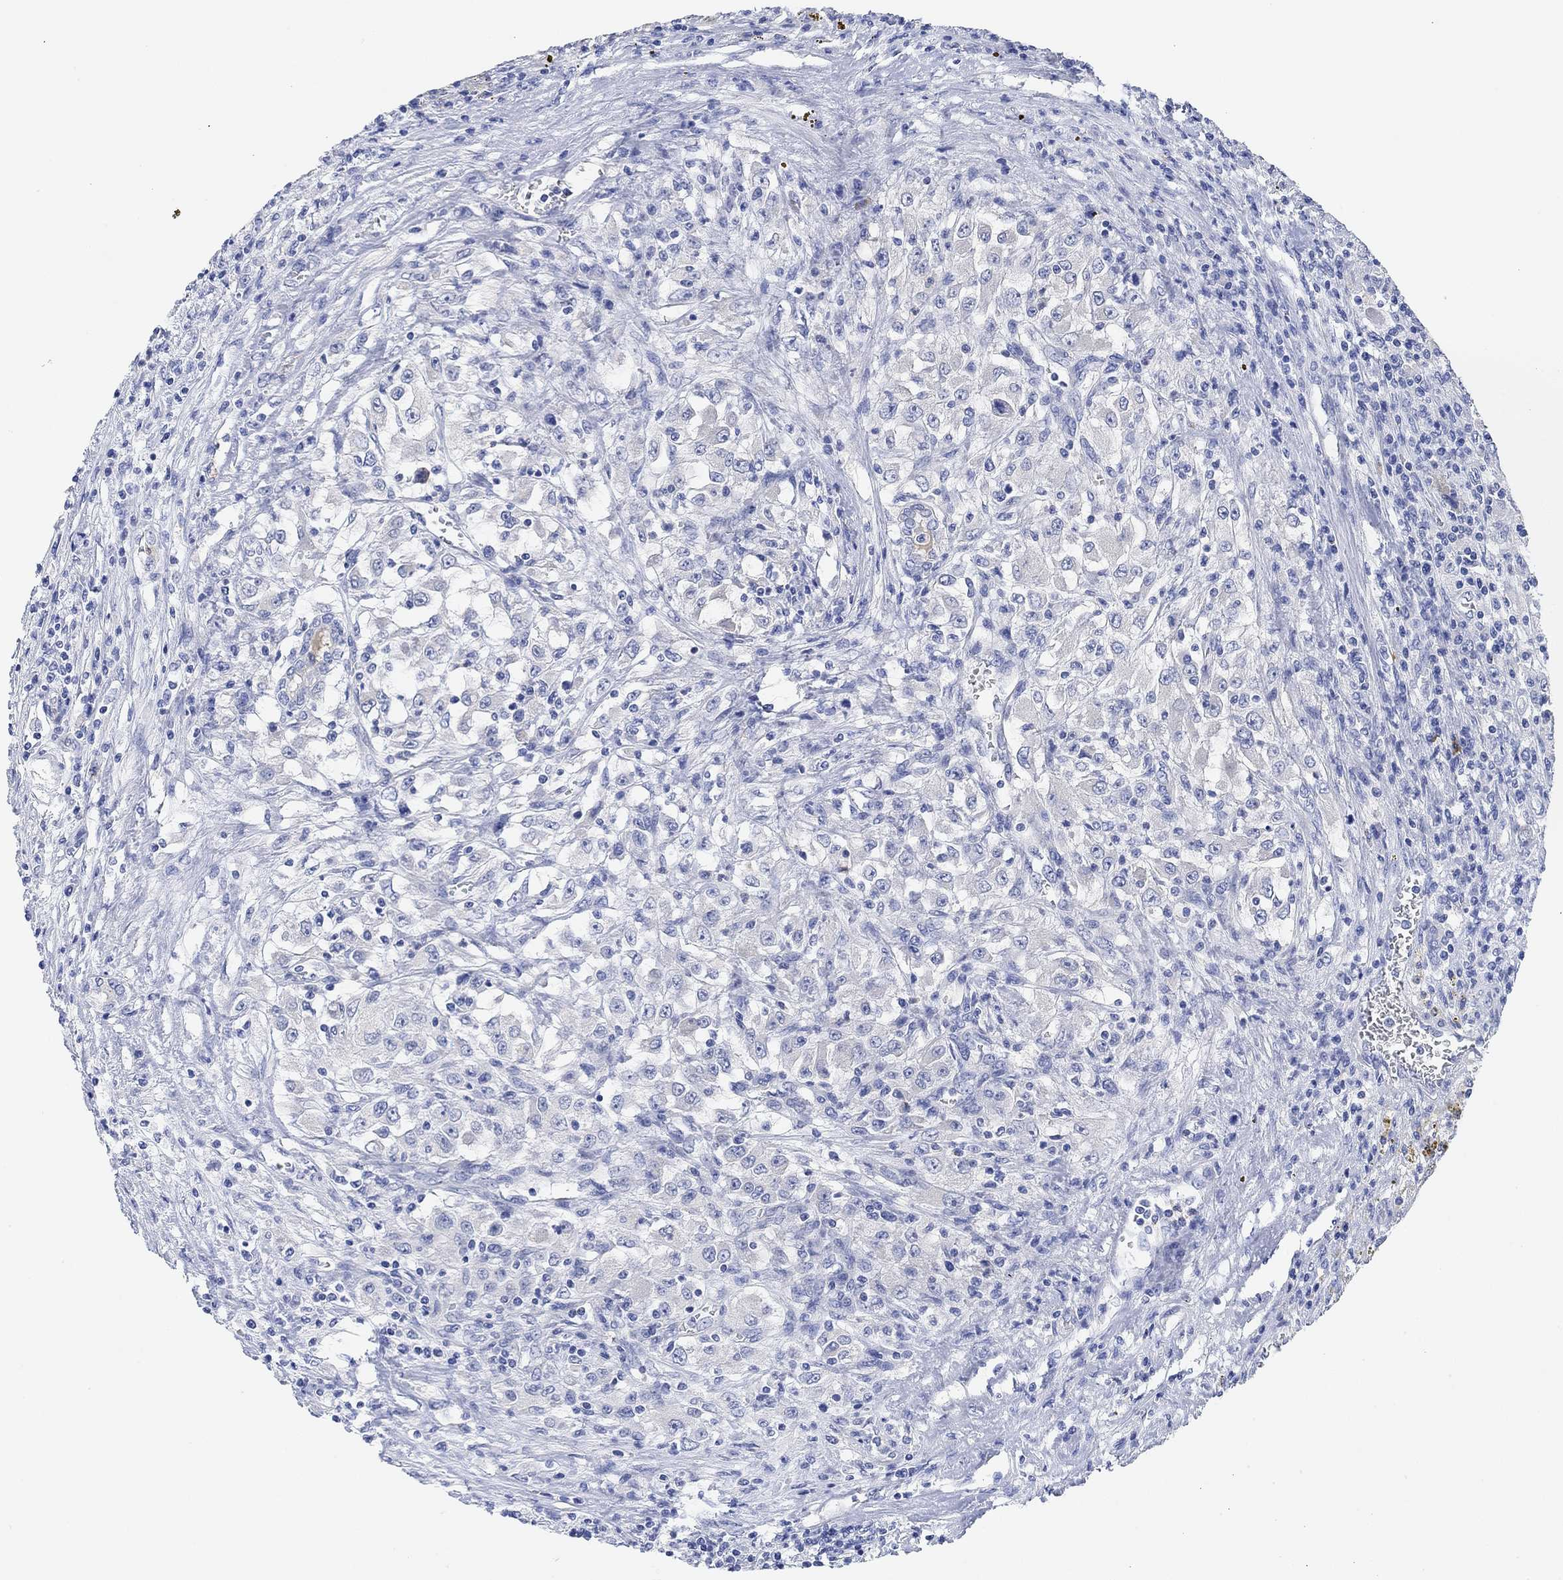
{"staining": {"intensity": "negative", "quantity": "none", "location": "none"}, "tissue": "renal cancer", "cell_type": "Tumor cells", "image_type": "cancer", "snomed": [{"axis": "morphology", "description": "Adenocarcinoma, NOS"}, {"axis": "topography", "description": "Kidney"}], "caption": "DAB immunohistochemical staining of human adenocarcinoma (renal) shows no significant staining in tumor cells.", "gene": "VAT1L", "patient": {"sex": "female", "age": 67}}